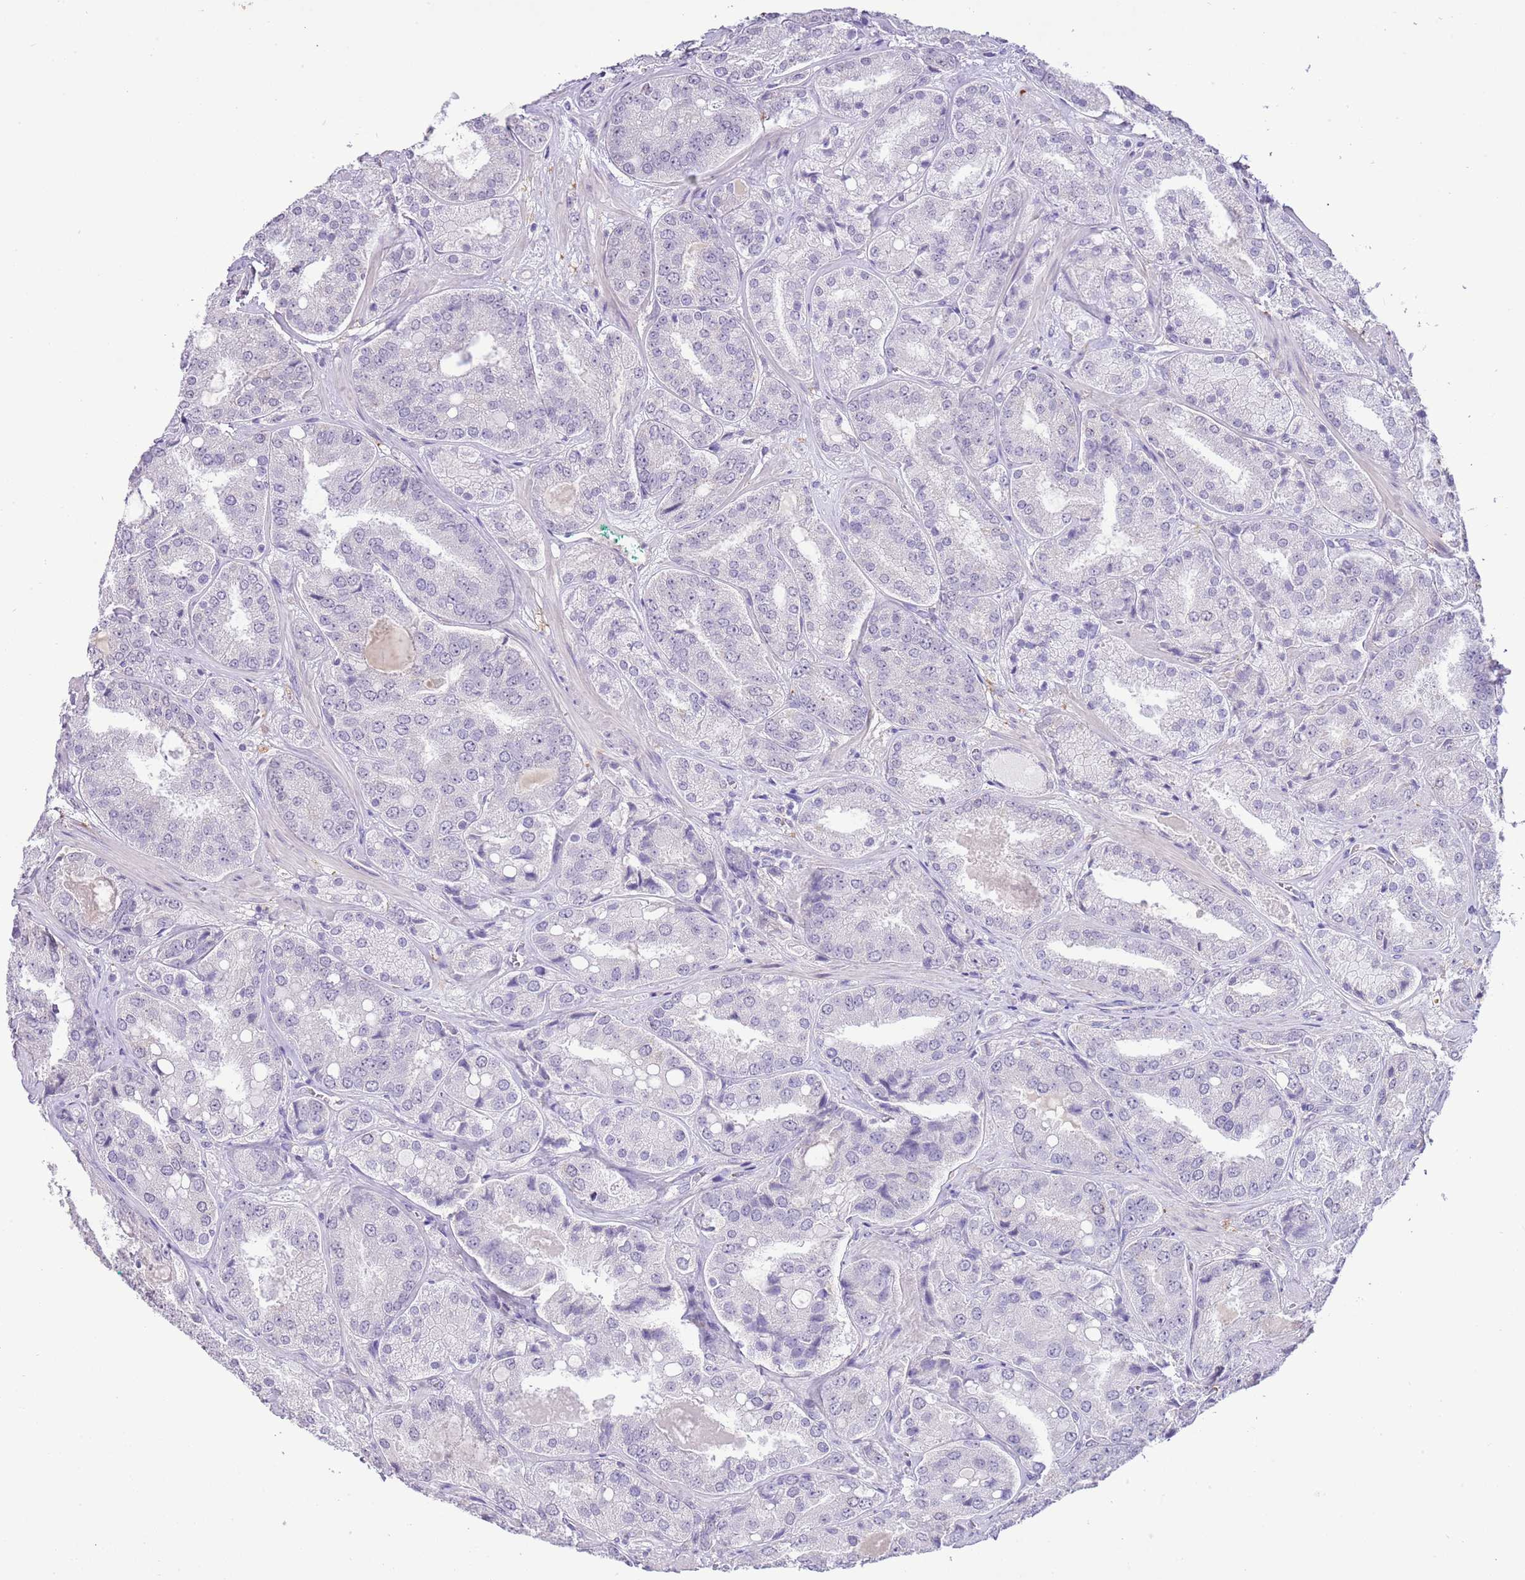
{"staining": {"intensity": "negative", "quantity": "none", "location": "none"}, "tissue": "prostate cancer", "cell_type": "Tumor cells", "image_type": "cancer", "snomed": [{"axis": "morphology", "description": "Adenocarcinoma, High grade"}, {"axis": "topography", "description": "Prostate"}], "caption": "Immunohistochemistry image of neoplastic tissue: adenocarcinoma (high-grade) (prostate) stained with DAB reveals no significant protein positivity in tumor cells.", "gene": "MIDN", "patient": {"sex": "male", "age": 63}}